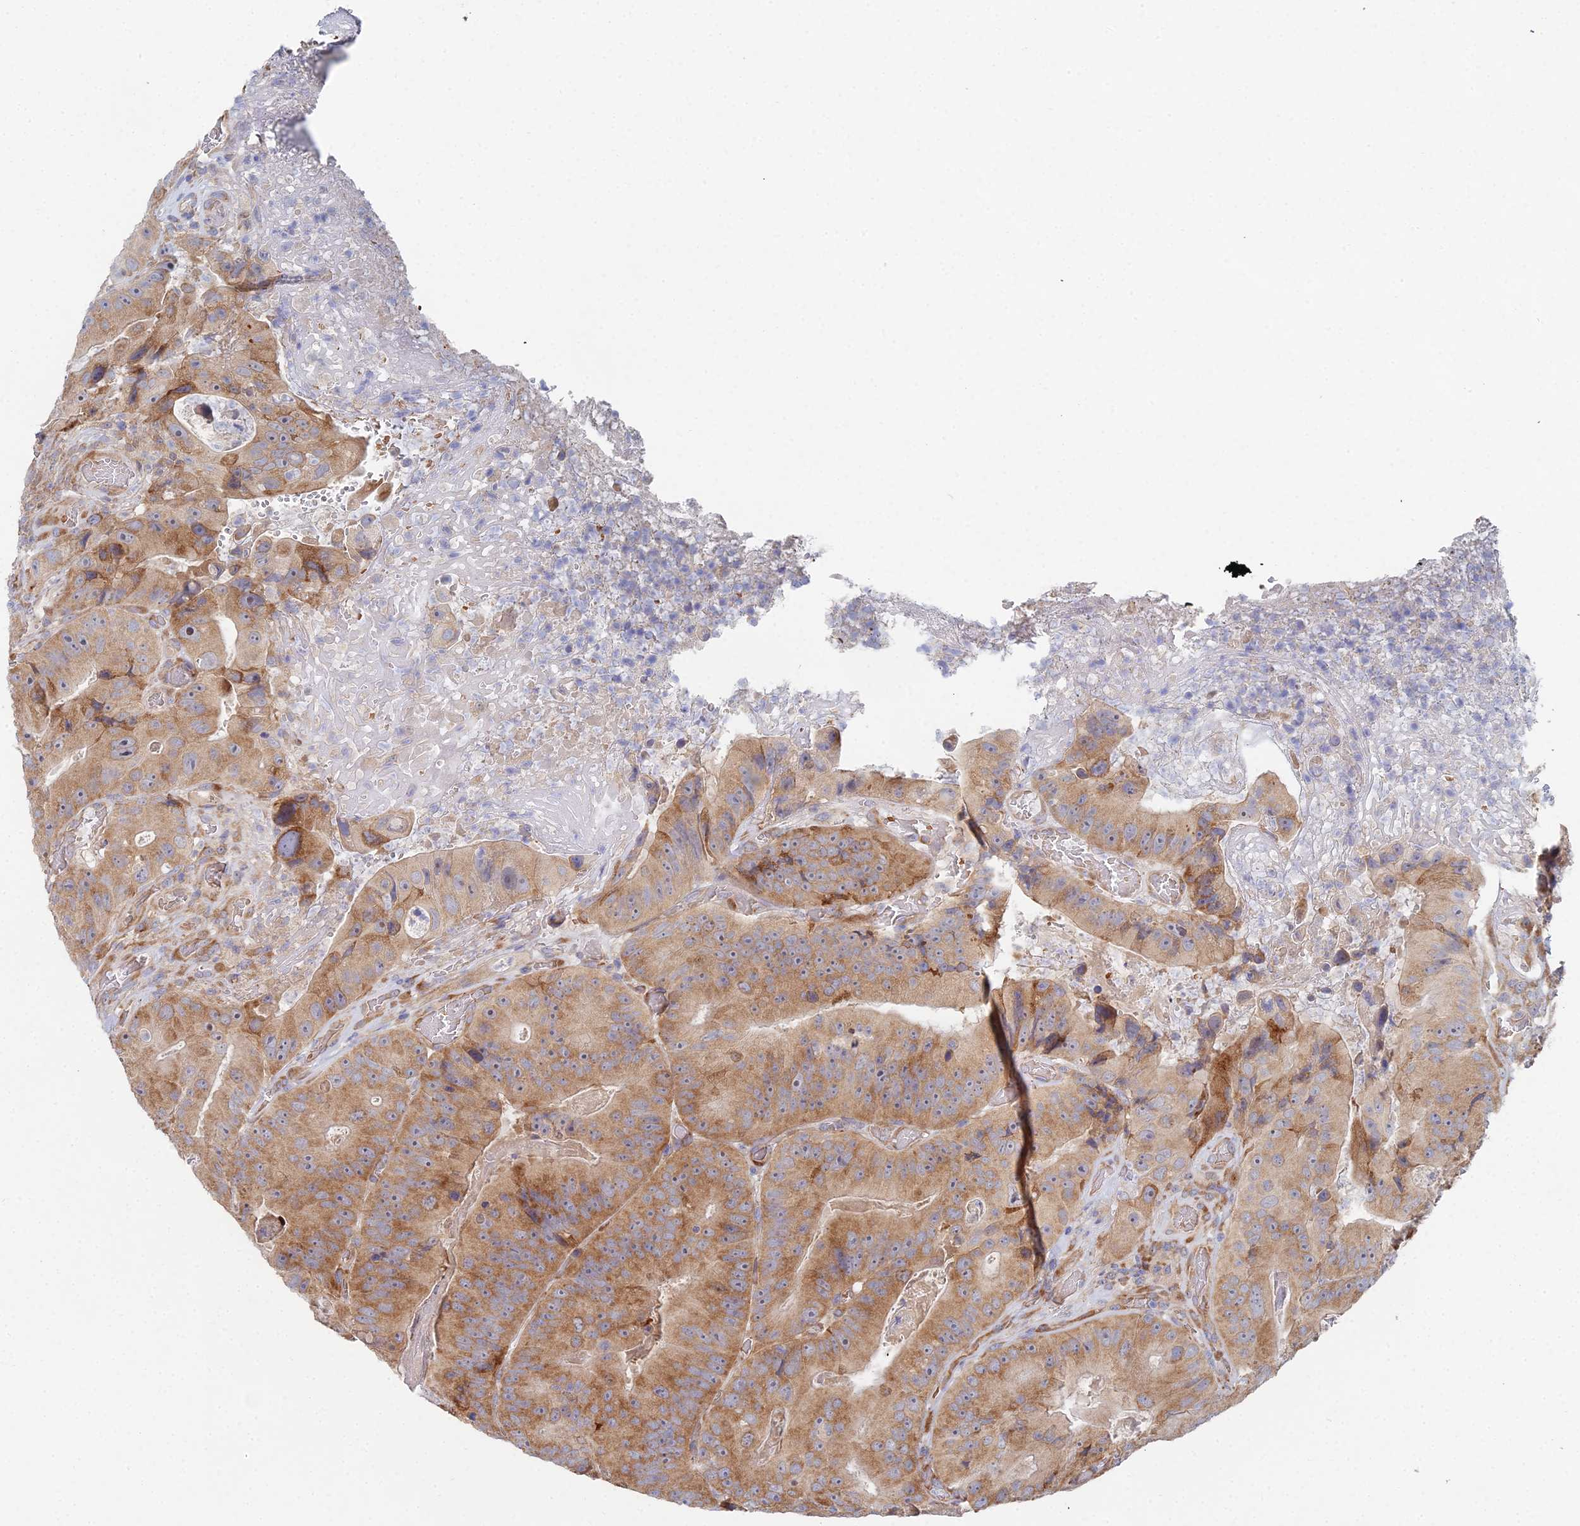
{"staining": {"intensity": "moderate", "quantity": ">75%", "location": "cytoplasmic/membranous"}, "tissue": "colorectal cancer", "cell_type": "Tumor cells", "image_type": "cancer", "snomed": [{"axis": "morphology", "description": "Adenocarcinoma, NOS"}, {"axis": "topography", "description": "Colon"}], "caption": "Protein staining of colorectal cancer (adenocarcinoma) tissue displays moderate cytoplasmic/membranous staining in approximately >75% of tumor cells.", "gene": "ELOF1", "patient": {"sex": "female", "age": 86}}